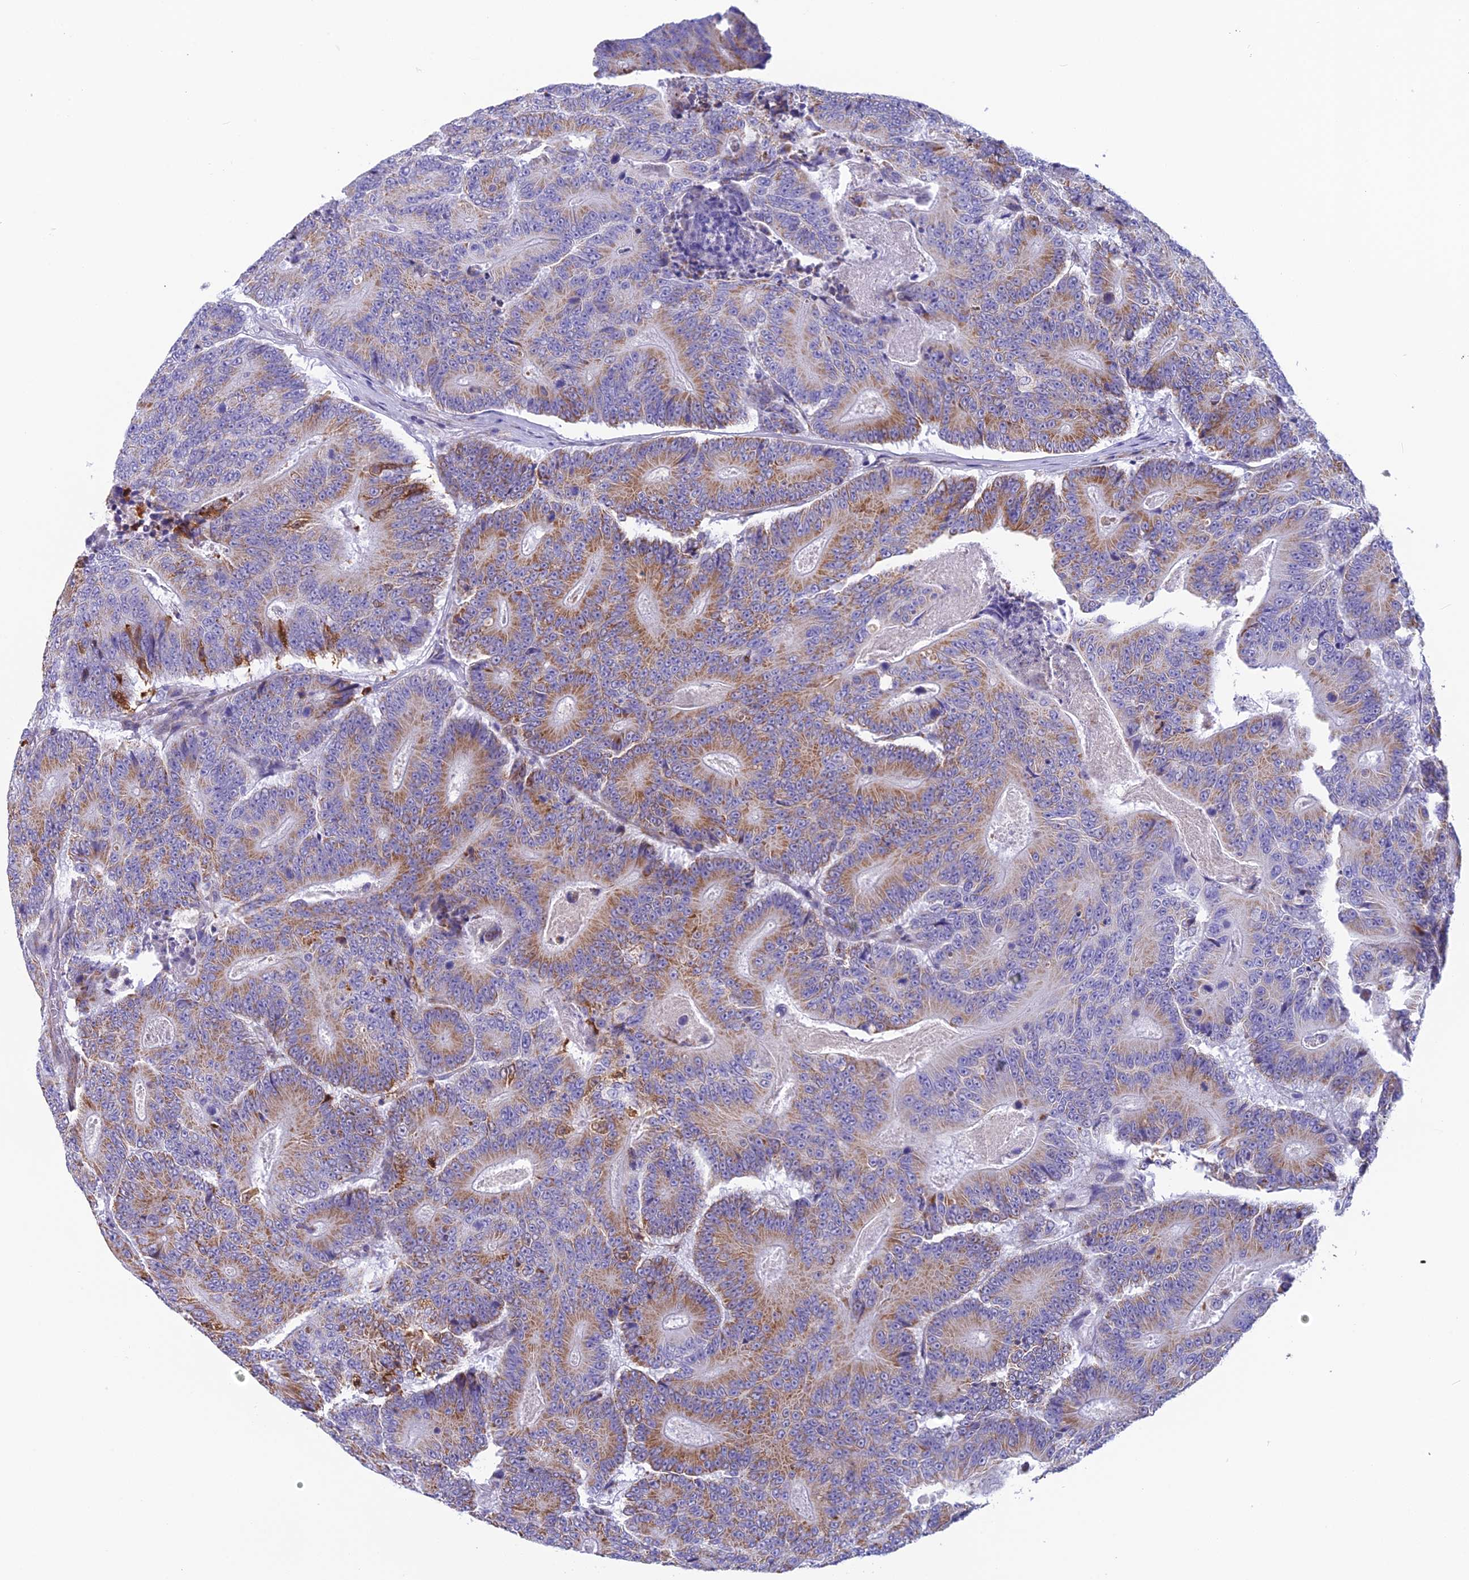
{"staining": {"intensity": "moderate", "quantity": ">75%", "location": "cytoplasmic/membranous"}, "tissue": "colorectal cancer", "cell_type": "Tumor cells", "image_type": "cancer", "snomed": [{"axis": "morphology", "description": "Adenocarcinoma, NOS"}, {"axis": "topography", "description": "Colon"}], "caption": "A micrograph of human adenocarcinoma (colorectal) stained for a protein exhibits moderate cytoplasmic/membranous brown staining in tumor cells. The protein of interest is shown in brown color, while the nuclei are stained blue.", "gene": "POMGNT1", "patient": {"sex": "male", "age": 83}}